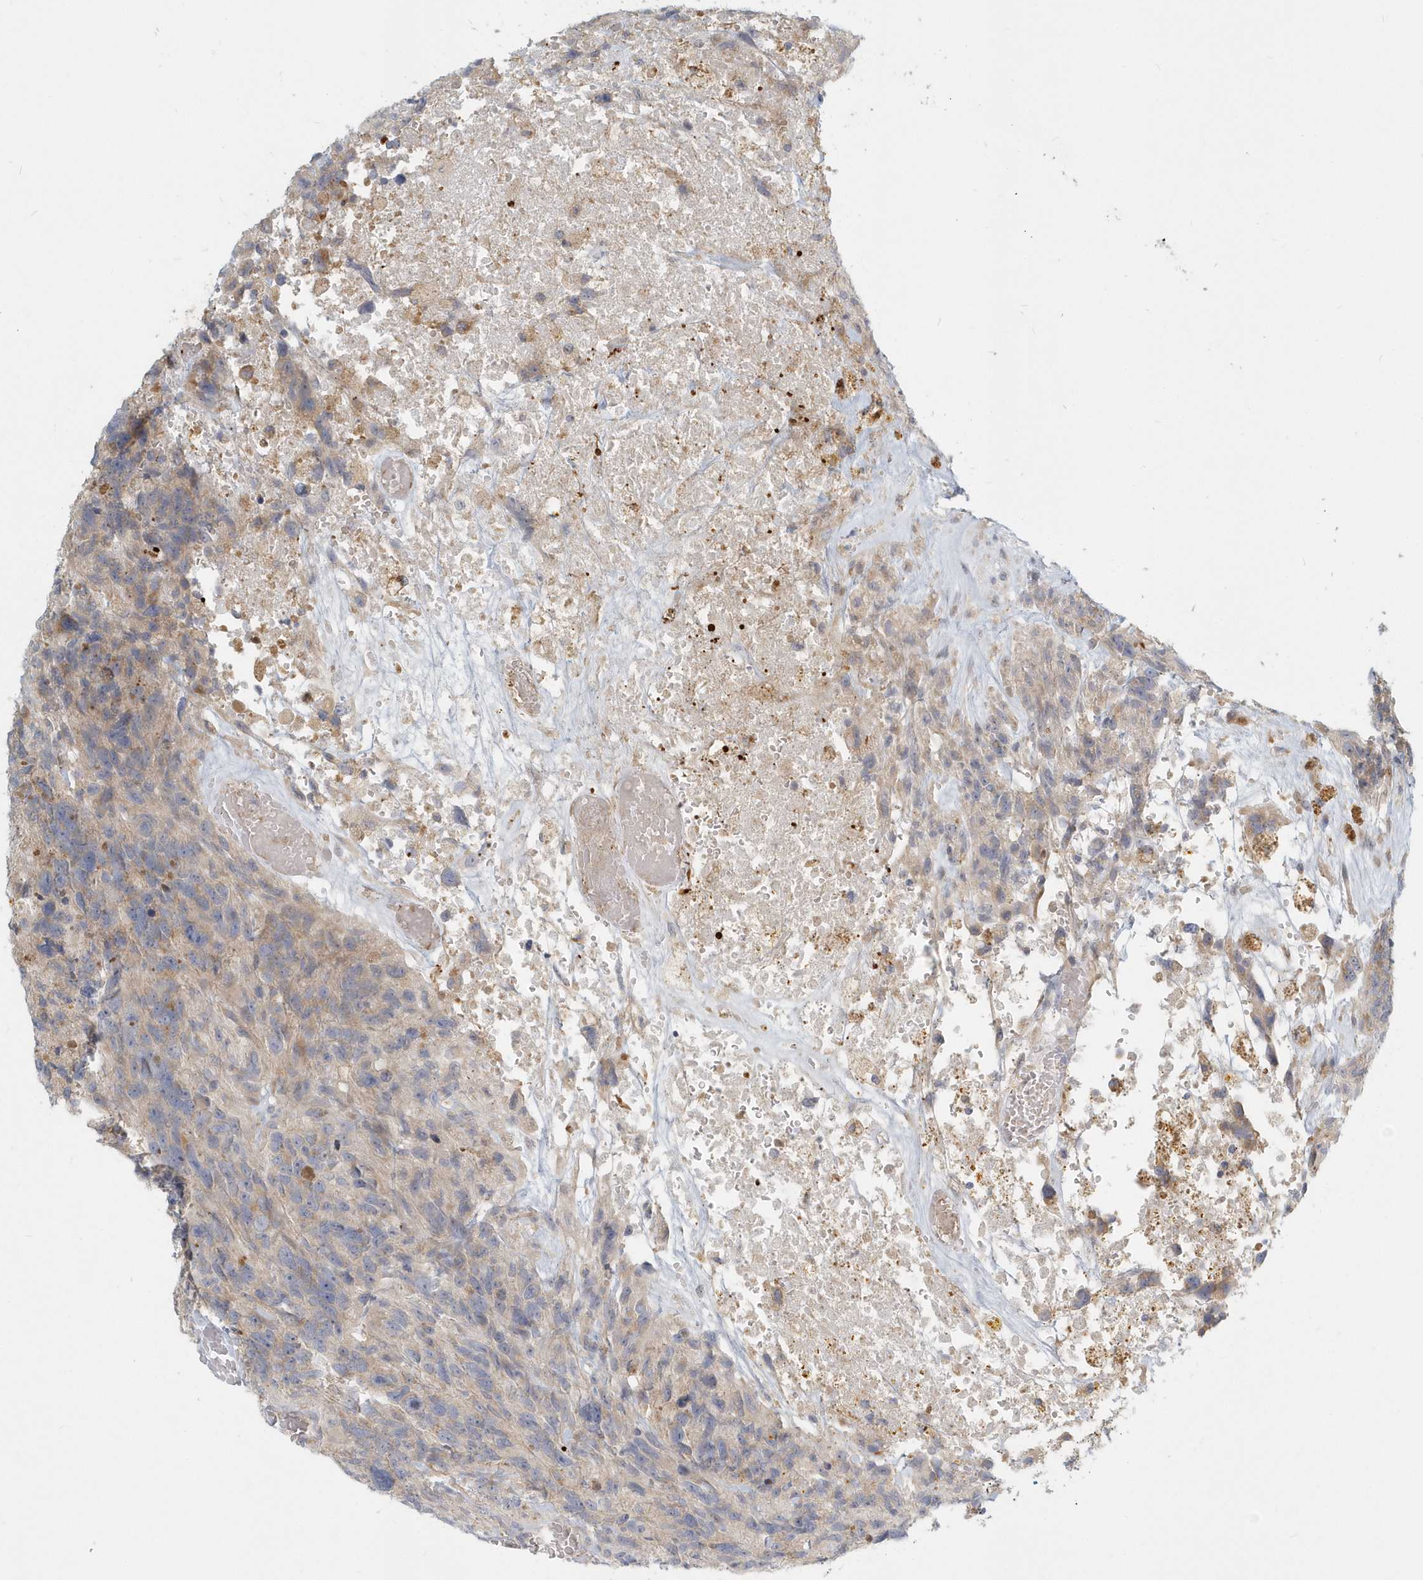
{"staining": {"intensity": "weak", "quantity": "<25%", "location": "cytoplasmic/membranous"}, "tissue": "glioma", "cell_type": "Tumor cells", "image_type": "cancer", "snomed": [{"axis": "morphology", "description": "Glioma, malignant, High grade"}, {"axis": "topography", "description": "Brain"}], "caption": "This is a image of immunohistochemistry staining of glioma, which shows no positivity in tumor cells. (DAB (3,3'-diaminobenzidine) IHC, high magnification).", "gene": "NAPB", "patient": {"sex": "male", "age": 69}}